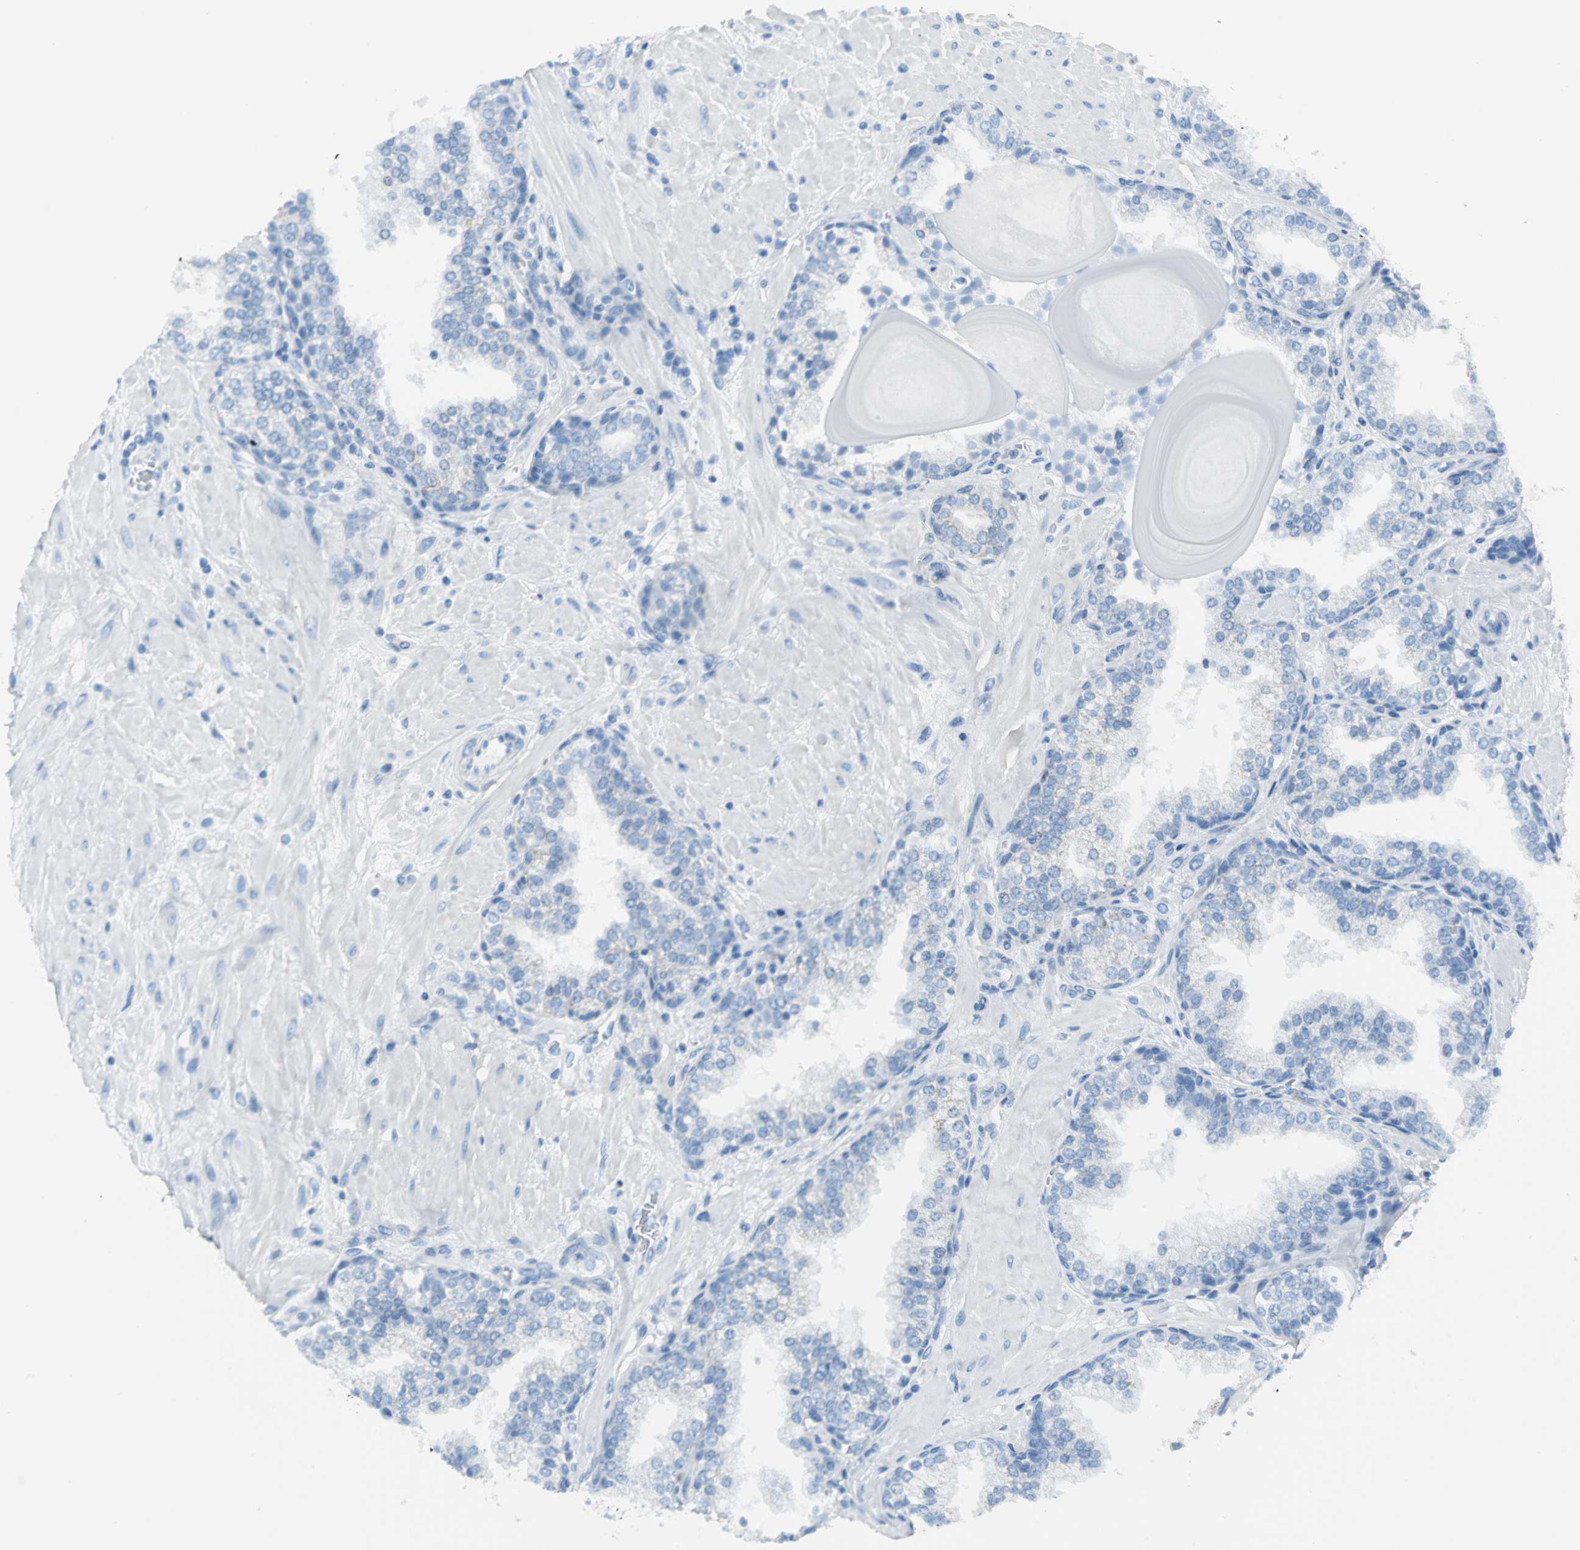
{"staining": {"intensity": "negative", "quantity": "none", "location": "none"}, "tissue": "prostate", "cell_type": "Glandular cells", "image_type": "normal", "snomed": [{"axis": "morphology", "description": "Normal tissue, NOS"}, {"axis": "topography", "description": "Prostate"}], "caption": "Glandular cells show no significant protein positivity in unremarkable prostate. The staining is performed using DAB (3,3'-diaminobenzidine) brown chromogen with nuclei counter-stained in using hematoxylin.", "gene": "MCM3", "patient": {"sex": "male", "age": 51}}